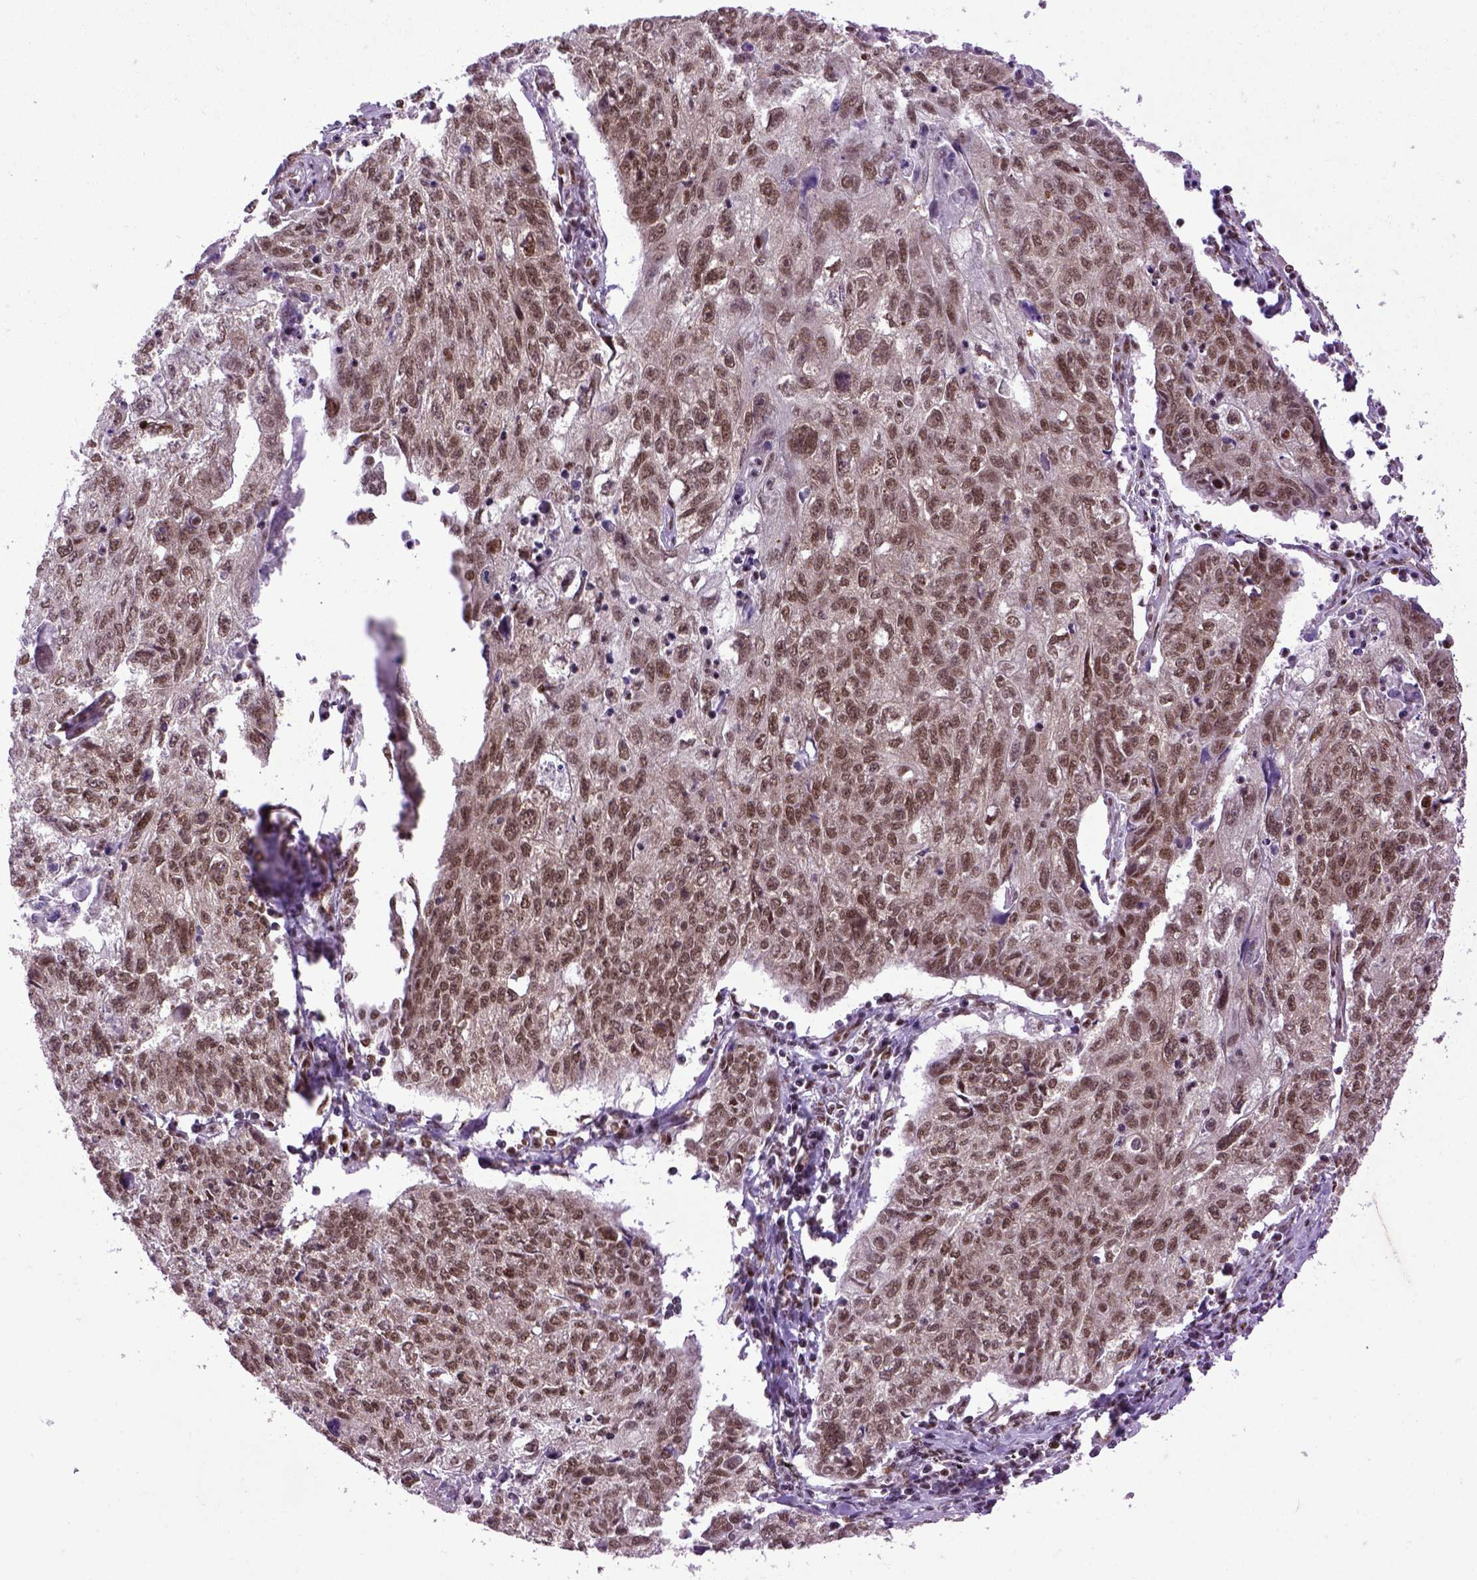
{"staining": {"intensity": "moderate", "quantity": ">75%", "location": "cytoplasmic/membranous,nuclear"}, "tissue": "lung cancer", "cell_type": "Tumor cells", "image_type": "cancer", "snomed": [{"axis": "morphology", "description": "Normal morphology"}, {"axis": "morphology", "description": "Aneuploidy"}, {"axis": "morphology", "description": "Squamous cell carcinoma, NOS"}, {"axis": "topography", "description": "Lymph node"}, {"axis": "topography", "description": "Lung"}], "caption": "Protein staining of lung aneuploidy tissue reveals moderate cytoplasmic/membranous and nuclear positivity in approximately >75% of tumor cells.", "gene": "CELF1", "patient": {"sex": "female", "age": 76}}